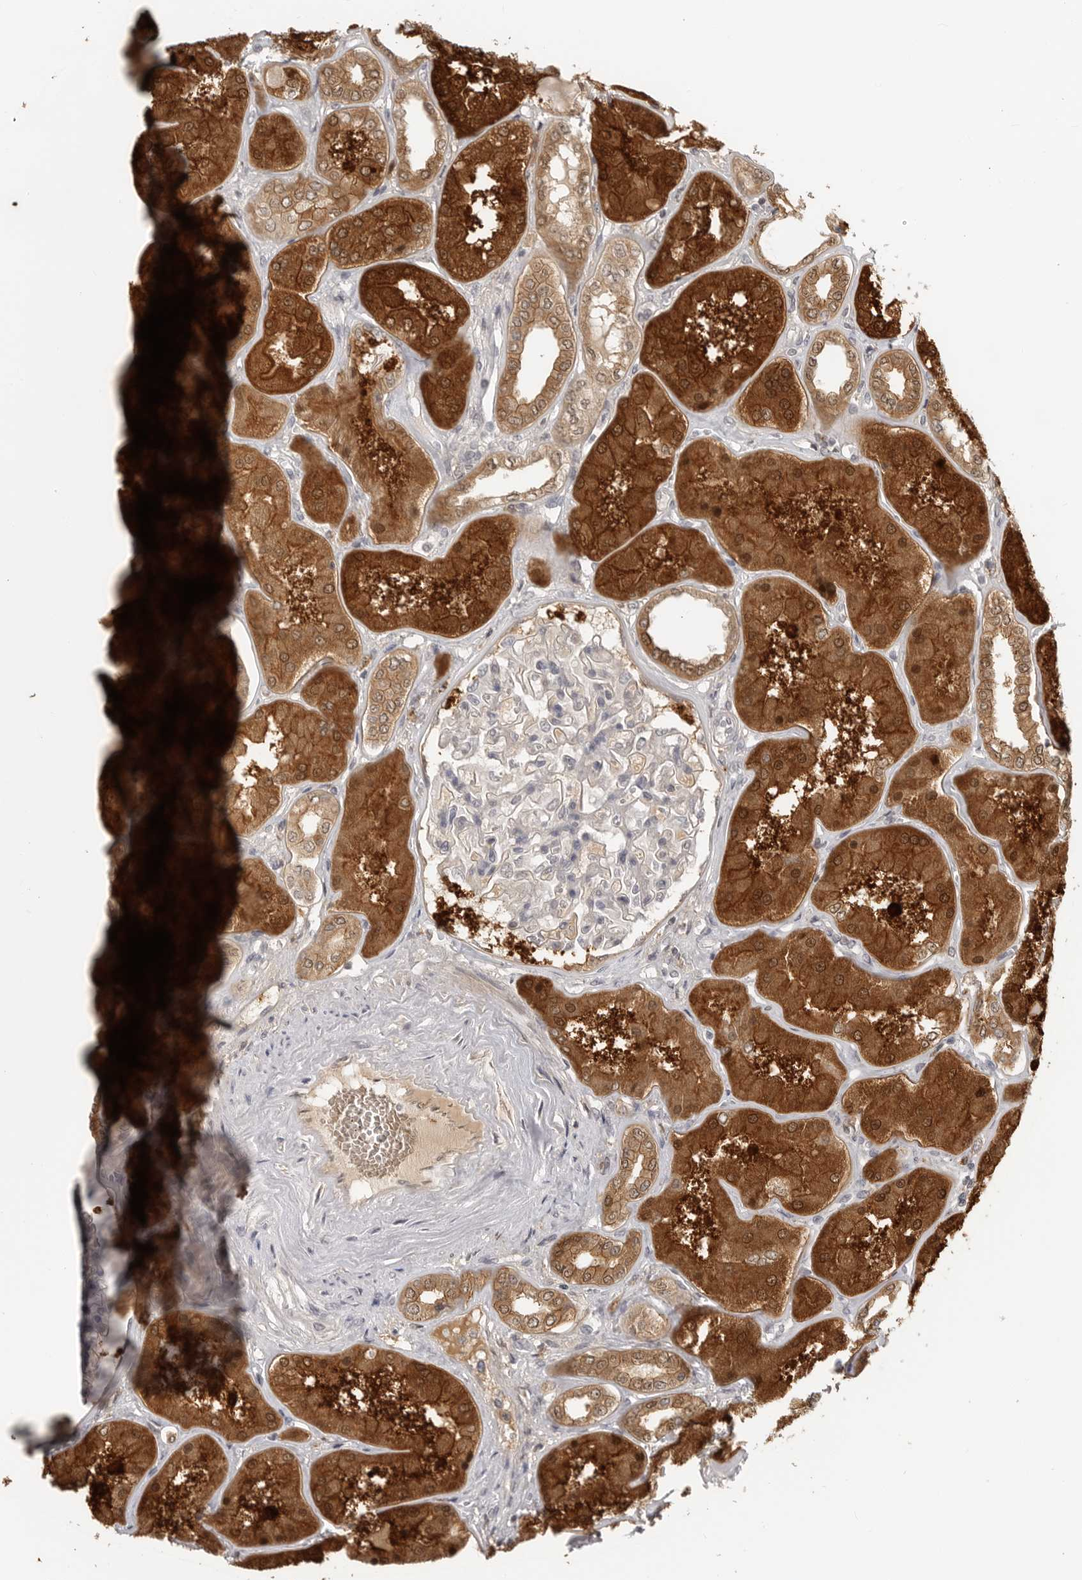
{"staining": {"intensity": "weak", "quantity": "<25%", "location": "cytoplasmic/membranous"}, "tissue": "kidney", "cell_type": "Cells in glomeruli", "image_type": "normal", "snomed": [{"axis": "morphology", "description": "Normal tissue, NOS"}, {"axis": "topography", "description": "Kidney"}], "caption": "High magnification brightfield microscopy of normal kidney stained with DAB (brown) and counterstained with hematoxylin (blue): cells in glomeruli show no significant staining. (DAB (3,3'-diaminobenzidine) immunohistochemistry (IHC), high magnification).", "gene": "CTIF", "patient": {"sex": "female", "age": 56}}